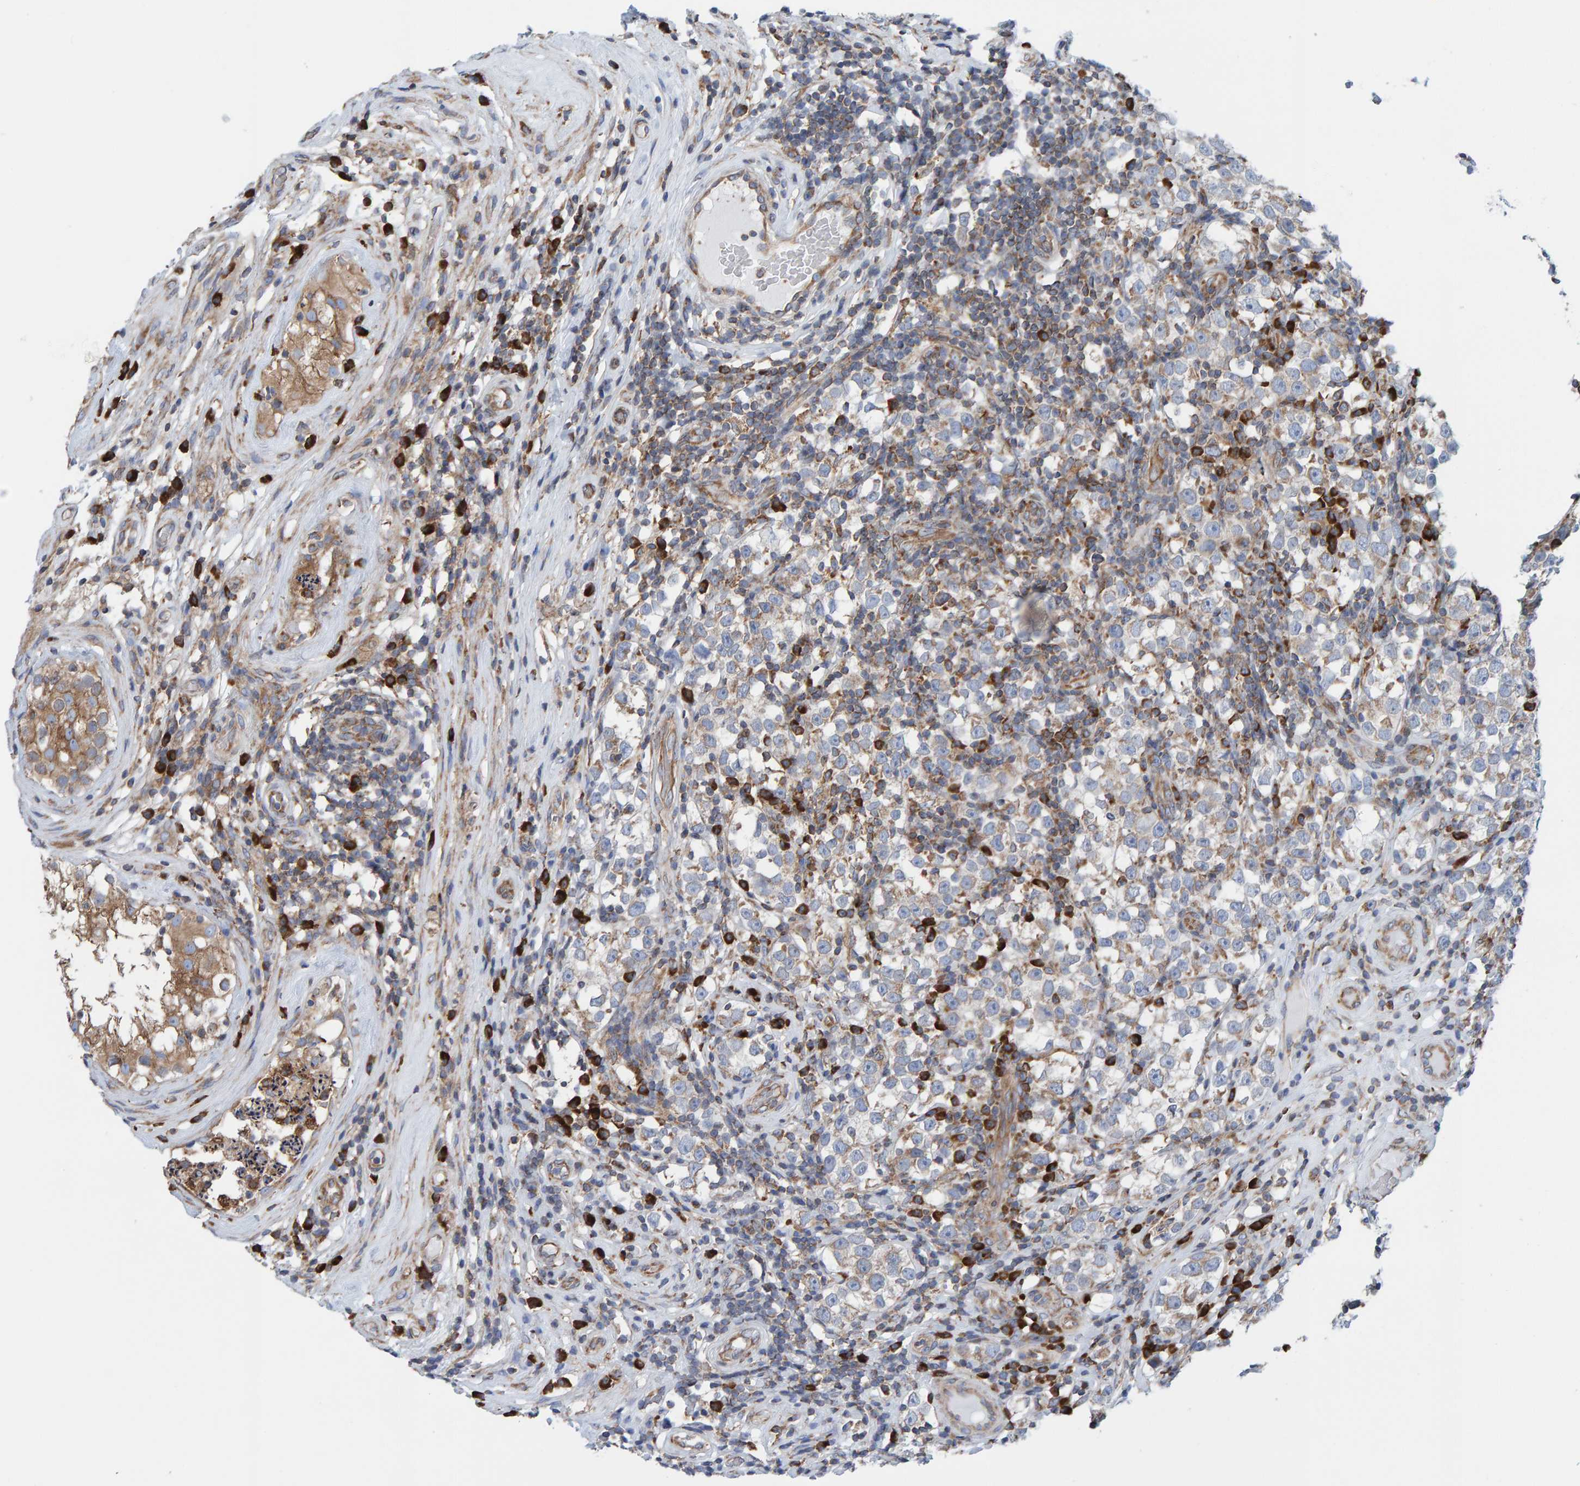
{"staining": {"intensity": "weak", "quantity": ">75%", "location": "cytoplasmic/membranous"}, "tissue": "testis cancer", "cell_type": "Tumor cells", "image_type": "cancer", "snomed": [{"axis": "morphology", "description": "Normal tissue, NOS"}, {"axis": "morphology", "description": "Seminoma, NOS"}, {"axis": "topography", "description": "Testis"}], "caption": "Immunohistochemistry (DAB (3,3'-diaminobenzidine)) staining of testis cancer (seminoma) reveals weak cytoplasmic/membranous protein positivity in about >75% of tumor cells.", "gene": "CDK5RAP3", "patient": {"sex": "male", "age": 43}}